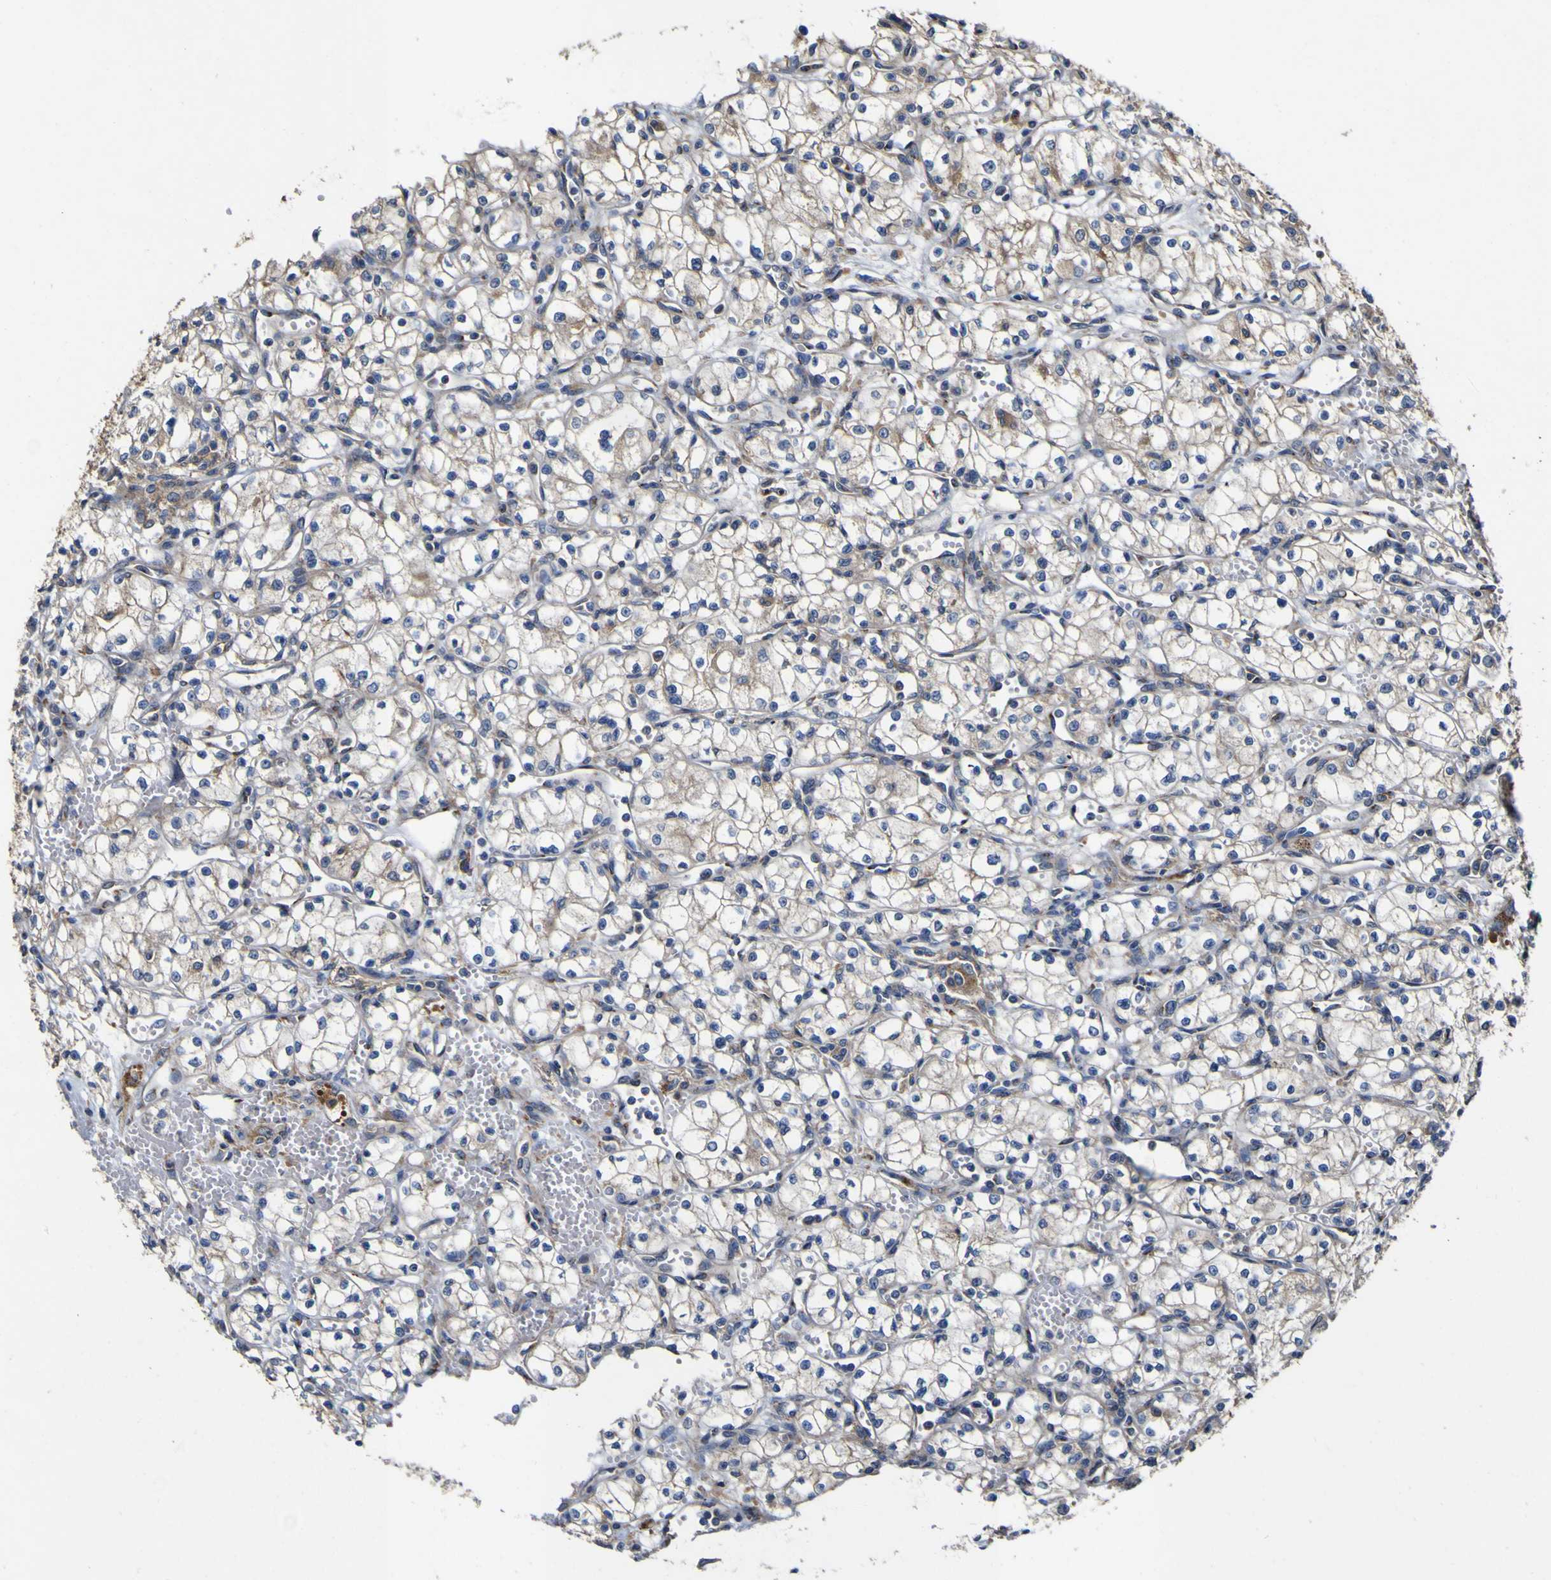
{"staining": {"intensity": "weak", "quantity": ">75%", "location": "cytoplasmic/membranous"}, "tissue": "renal cancer", "cell_type": "Tumor cells", "image_type": "cancer", "snomed": [{"axis": "morphology", "description": "Normal tissue, NOS"}, {"axis": "morphology", "description": "Adenocarcinoma, NOS"}, {"axis": "topography", "description": "Kidney"}], "caption": "Tumor cells display weak cytoplasmic/membranous positivity in approximately >75% of cells in adenocarcinoma (renal). Nuclei are stained in blue.", "gene": "COA1", "patient": {"sex": "male", "age": 59}}